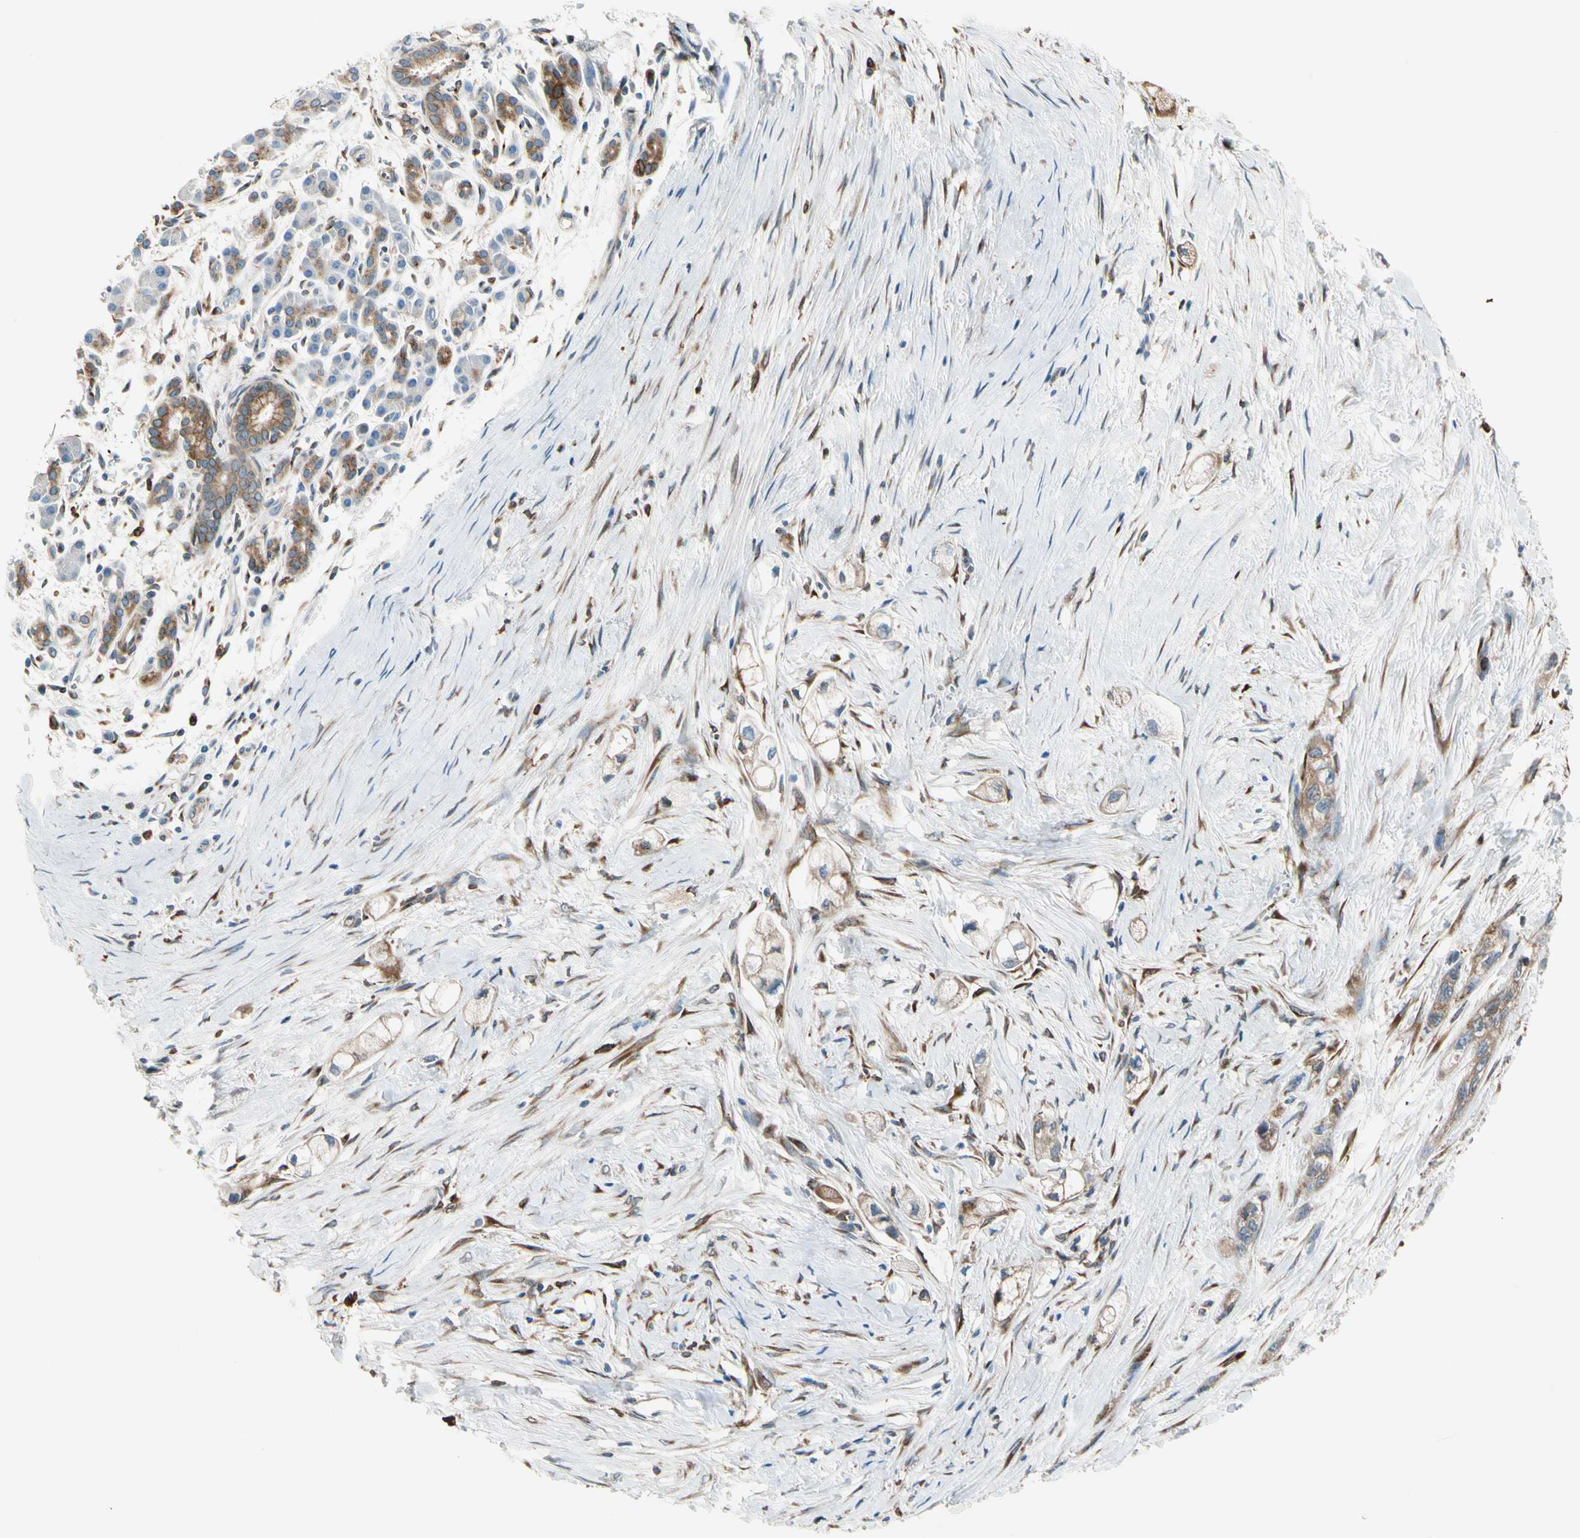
{"staining": {"intensity": "moderate", "quantity": ">75%", "location": "cytoplasmic/membranous"}, "tissue": "pancreatic cancer", "cell_type": "Tumor cells", "image_type": "cancer", "snomed": [{"axis": "morphology", "description": "Adenocarcinoma, NOS"}, {"axis": "topography", "description": "Pancreas"}], "caption": "Brown immunohistochemical staining in human pancreatic adenocarcinoma displays moderate cytoplasmic/membranous expression in about >75% of tumor cells. (IHC, brightfield microscopy, high magnification).", "gene": "NUCB1", "patient": {"sex": "male", "age": 74}}